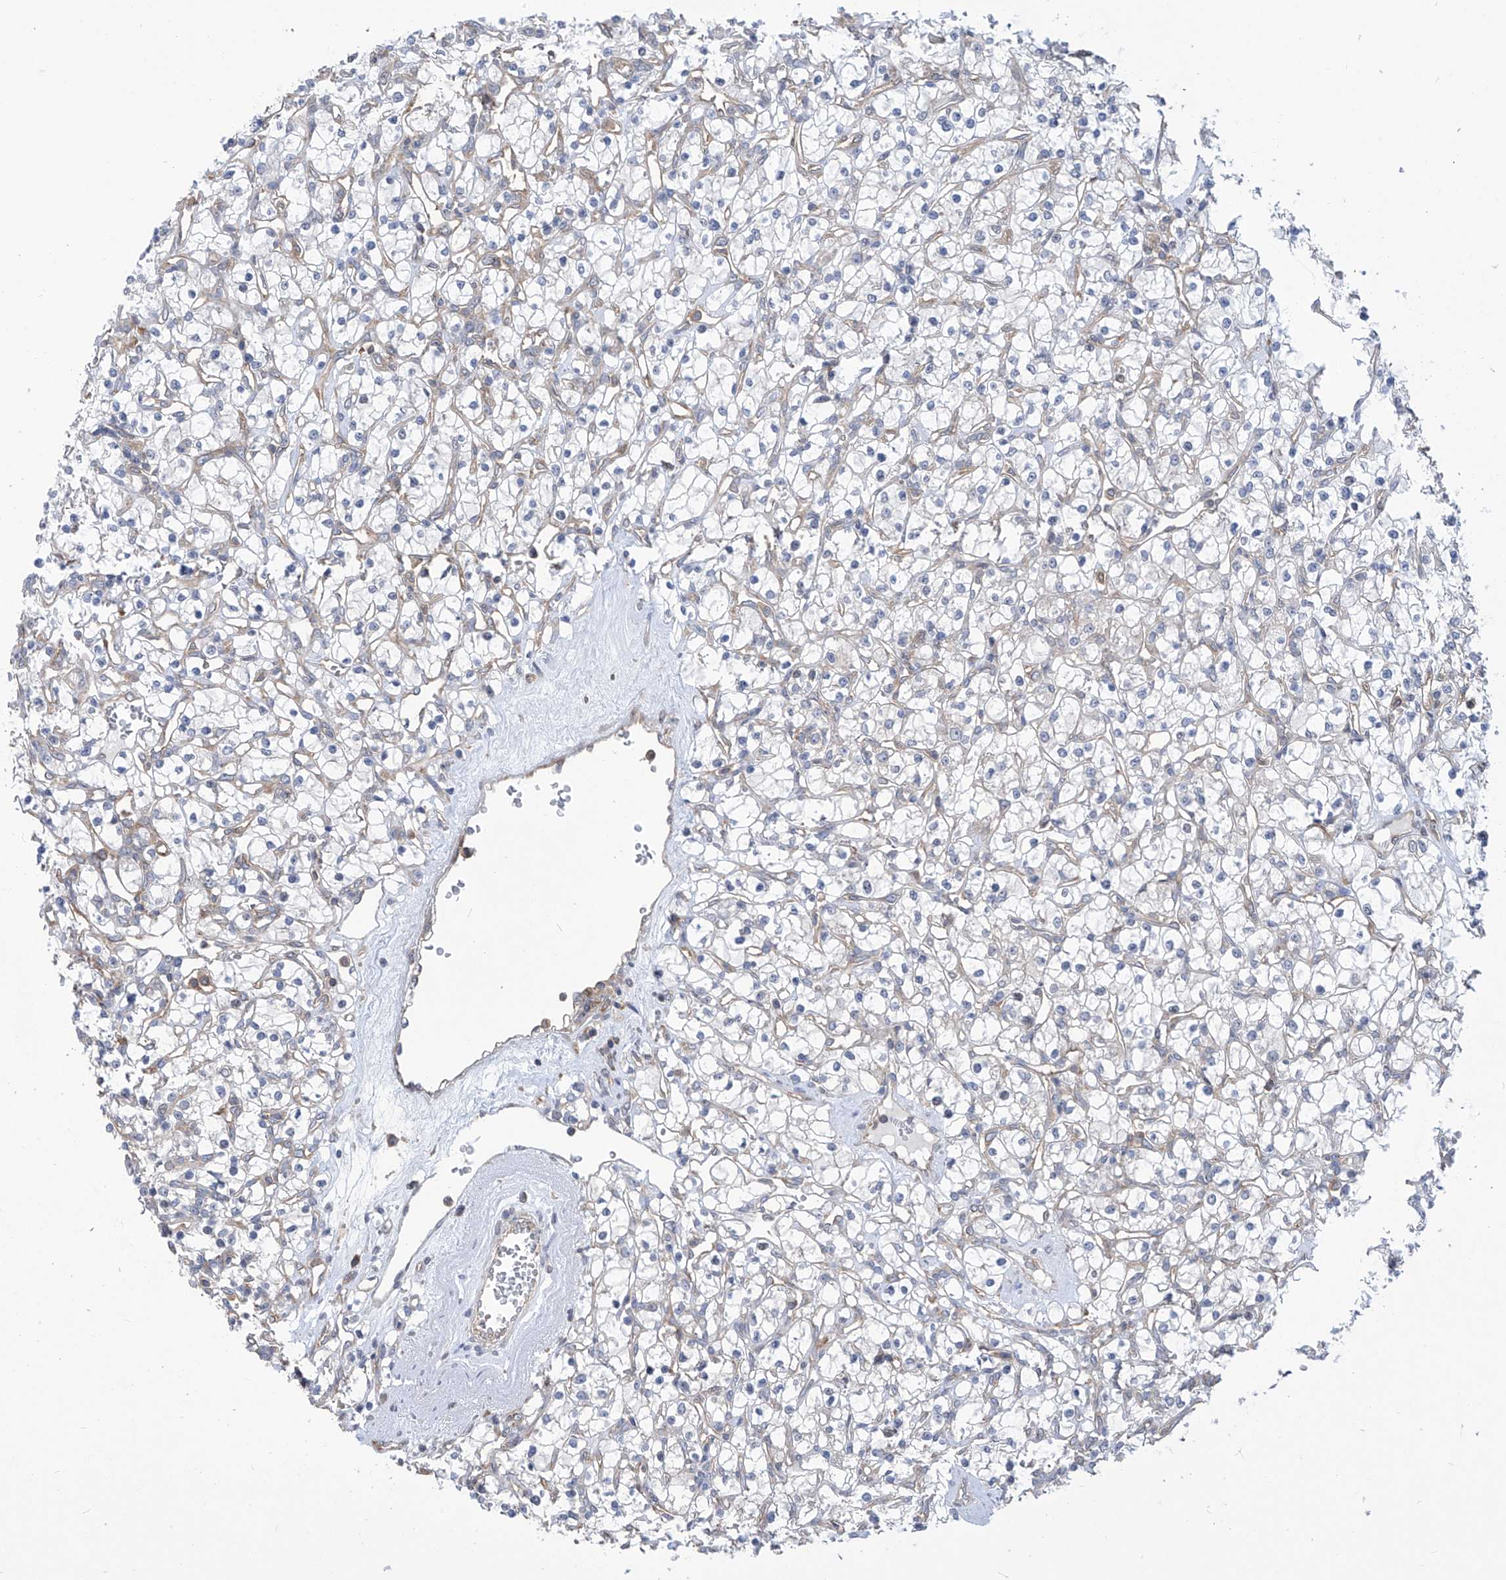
{"staining": {"intensity": "negative", "quantity": "none", "location": "none"}, "tissue": "renal cancer", "cell_type": "Tumor cells", "image_type": "cancer", "snomed": [{"axis": "morphology", "description": "Adenocarcinoma, NOS"}, {"axis": "topography", "description": "Kidney"}], "caption": "The photomicrograph shows no staining of tumor cells in renal adenocarcinoma. (Stains: DAB (3,3'-diaminobenzidine) immunohistochemistry (IHC) with hematoxylin counter stain, Microscopy: brightfield microscopy at high magnification).", "gene": "EIF3M", "patient": {"sex": "female", "age": 59}}